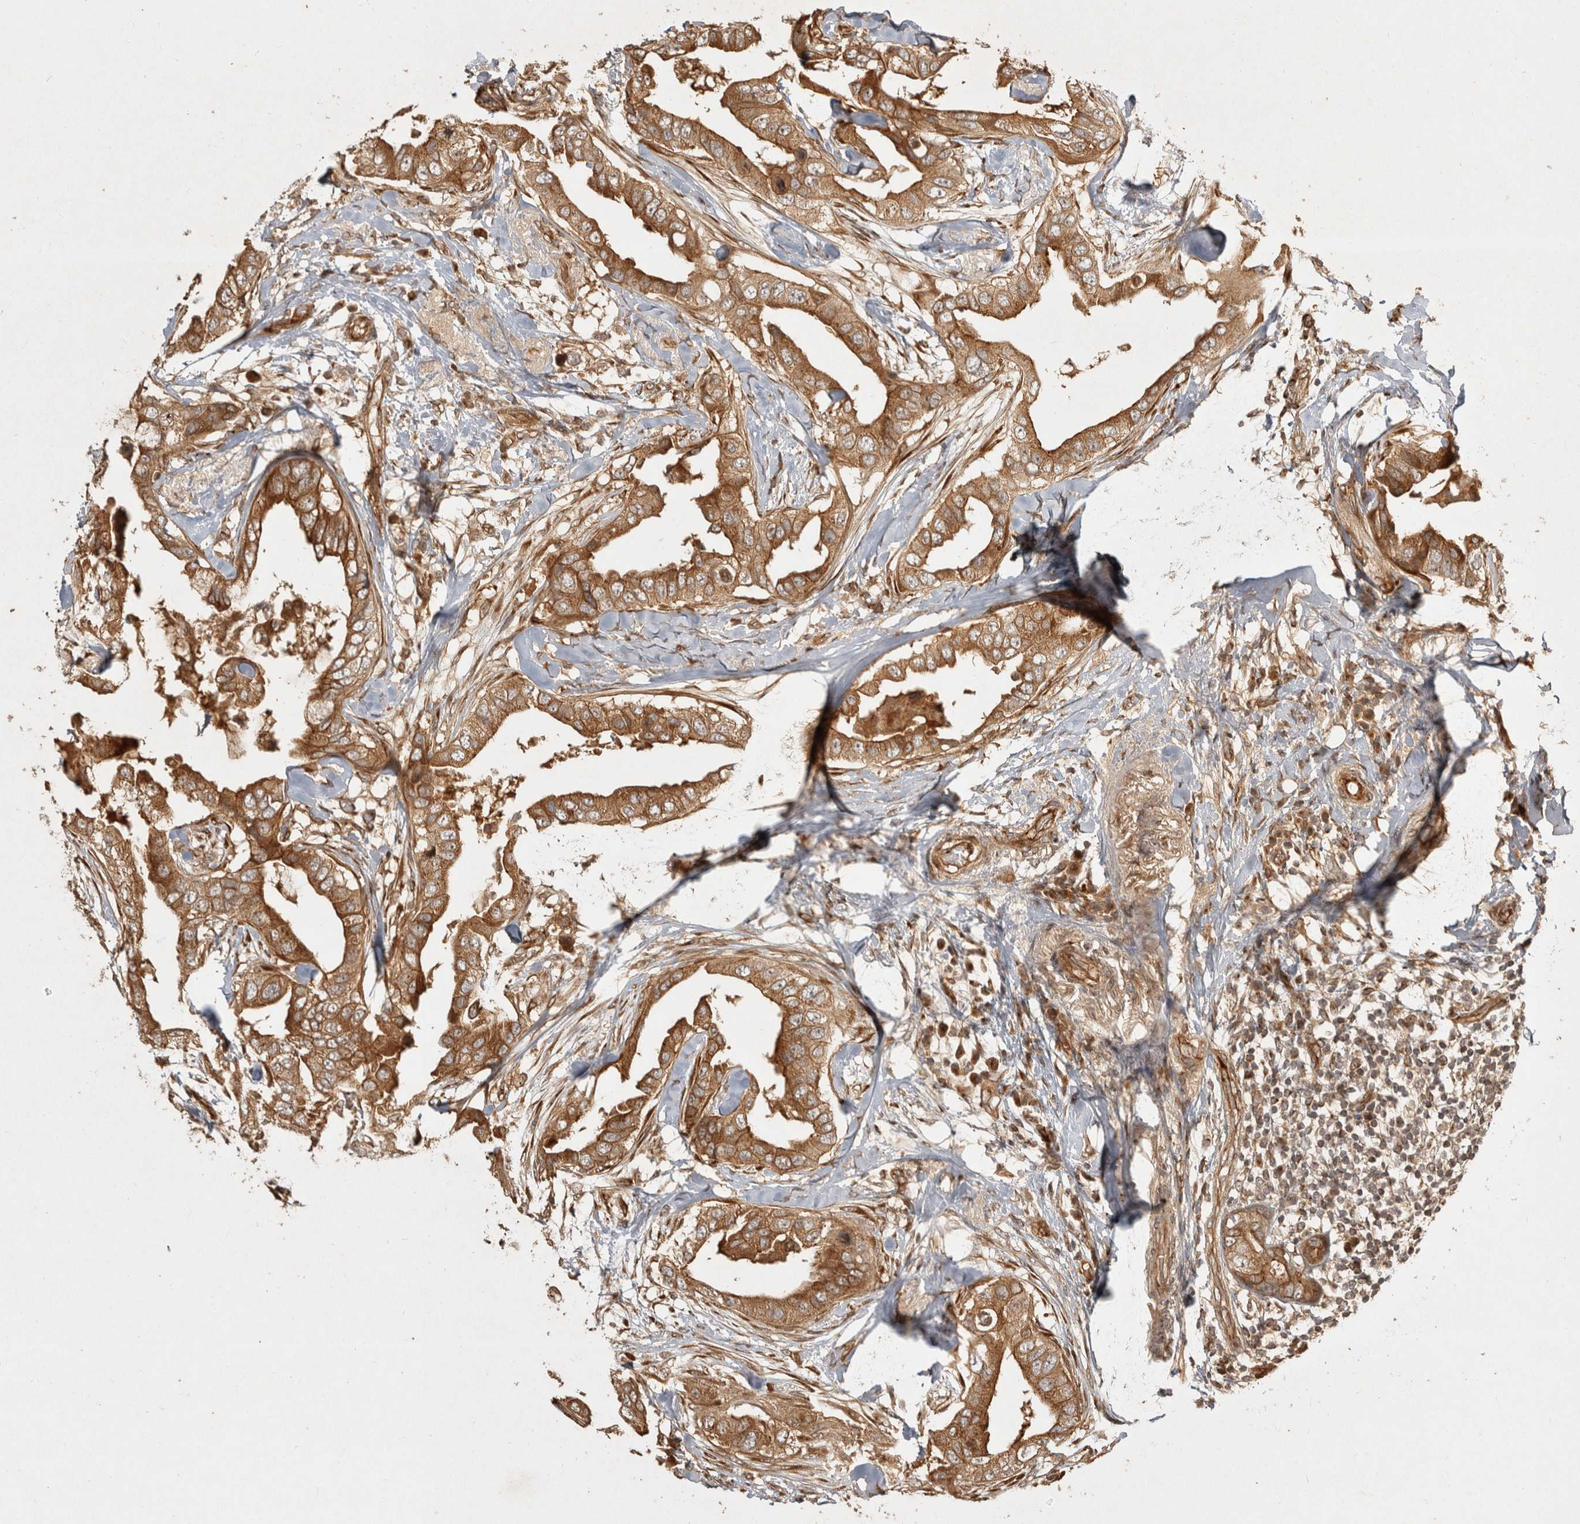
{"staining": {"intensity": "moderate", "quantity": ">75%", "location": "cytoplasmic/membranous"}, "tissue": "breast cancer", "cell_type": "Tumor cells", "image_type": "cancer", "snomed": [{"axis": "morphology", "description": "Duct carcinoma"}, {"axis": "topography", "description": "Breast"}], "caption": "Immunohistochemical staining of human invasive ductal carcinoma (breast) reveals moderate cytoplasmic/membranous protein expression in approximately >75% of tumor cells. (IHC, brightfield microscopy, high magnification).", "gene": "CAMSAP2", "patient": {"sex": "female", "age": 40}}